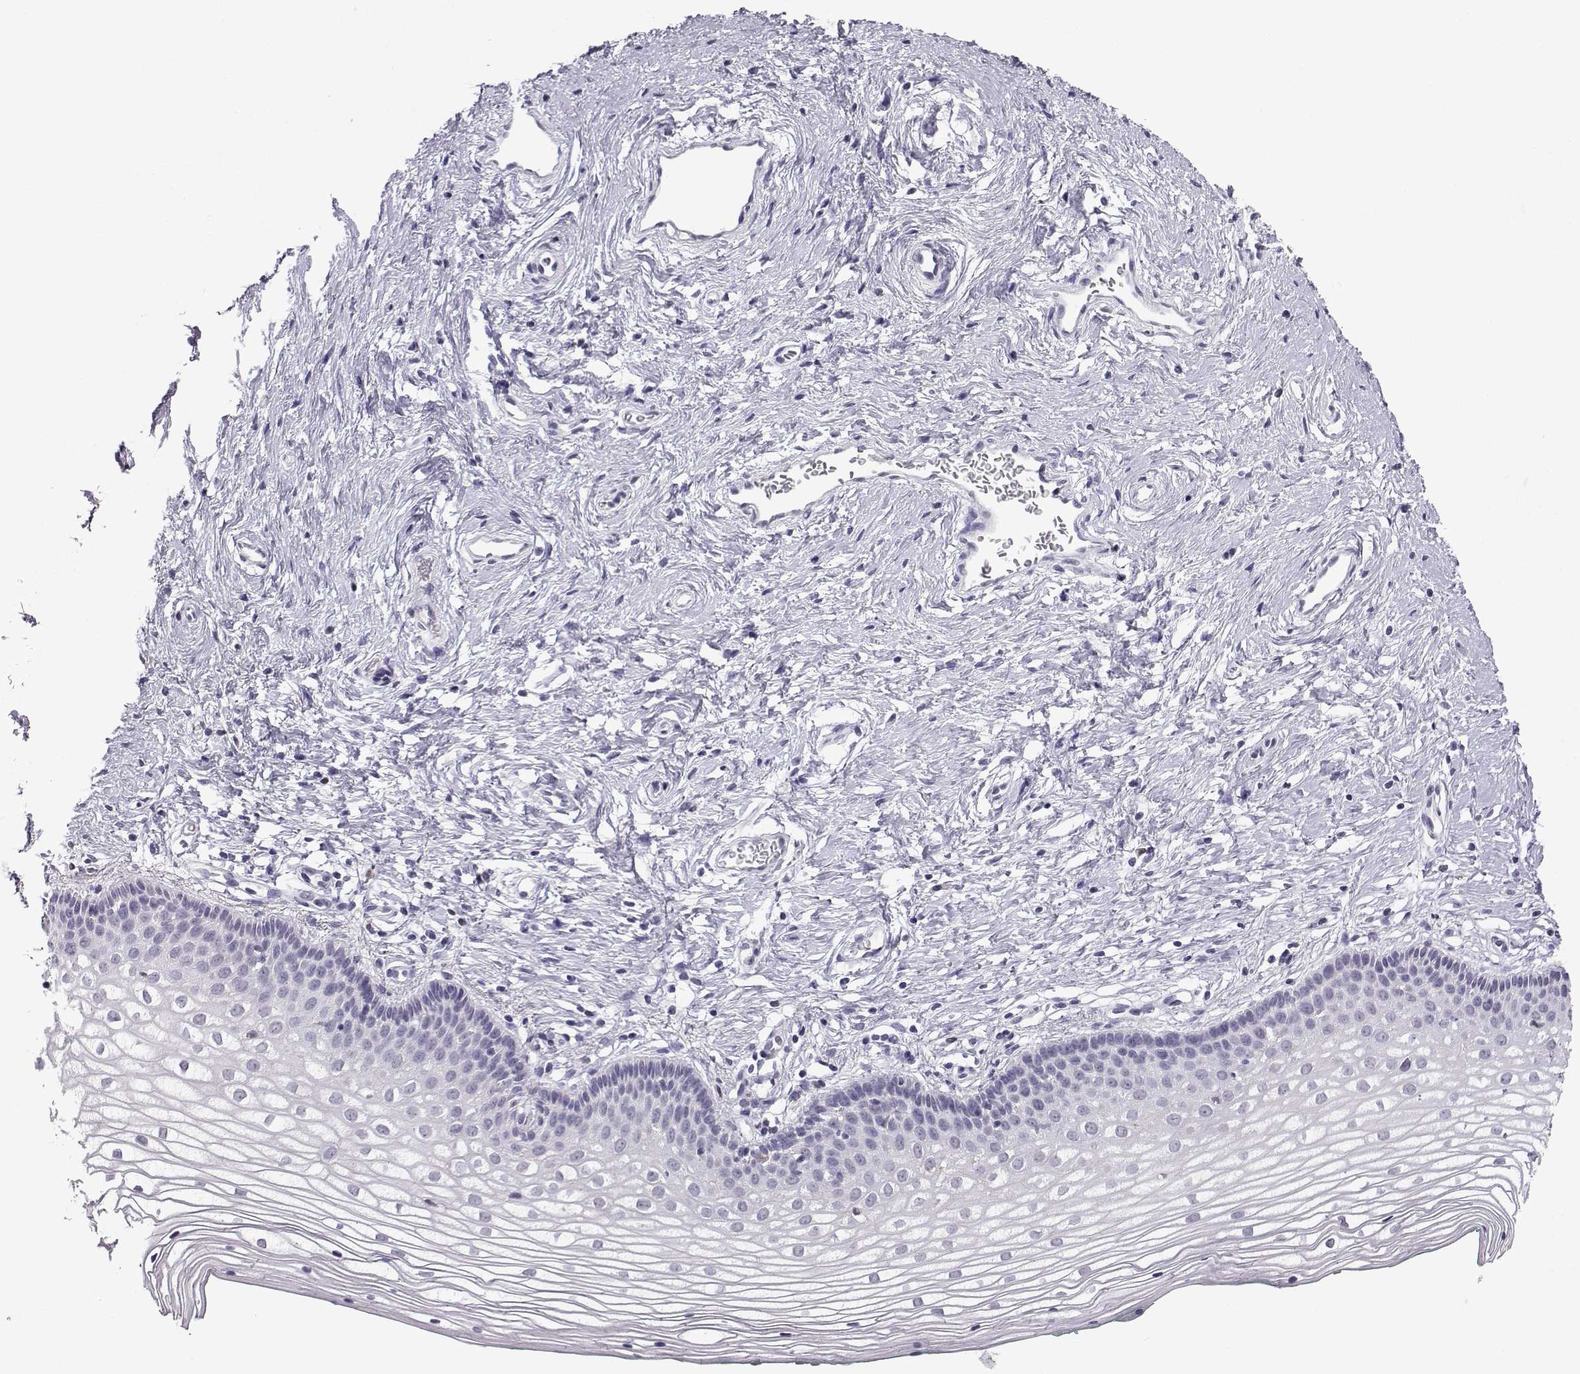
{"staining": {"intensity": "negative", "quantity": "none", "location": "none"}, "tissue": "vagina", "cell_type": "Squamous epithelial cells", "image_type": "normal", "snomed": [{"axis": "morphology", "description": "Normal tissue, NOS"}, {"axis": "topography", "description": "Vagina"}], "caption": "Immunohistochemistry of benign human vagina reveals no staining in squamous epithelial cells.", "gene": "TBR1", "patient": {"sex": "female", "age": 36}}